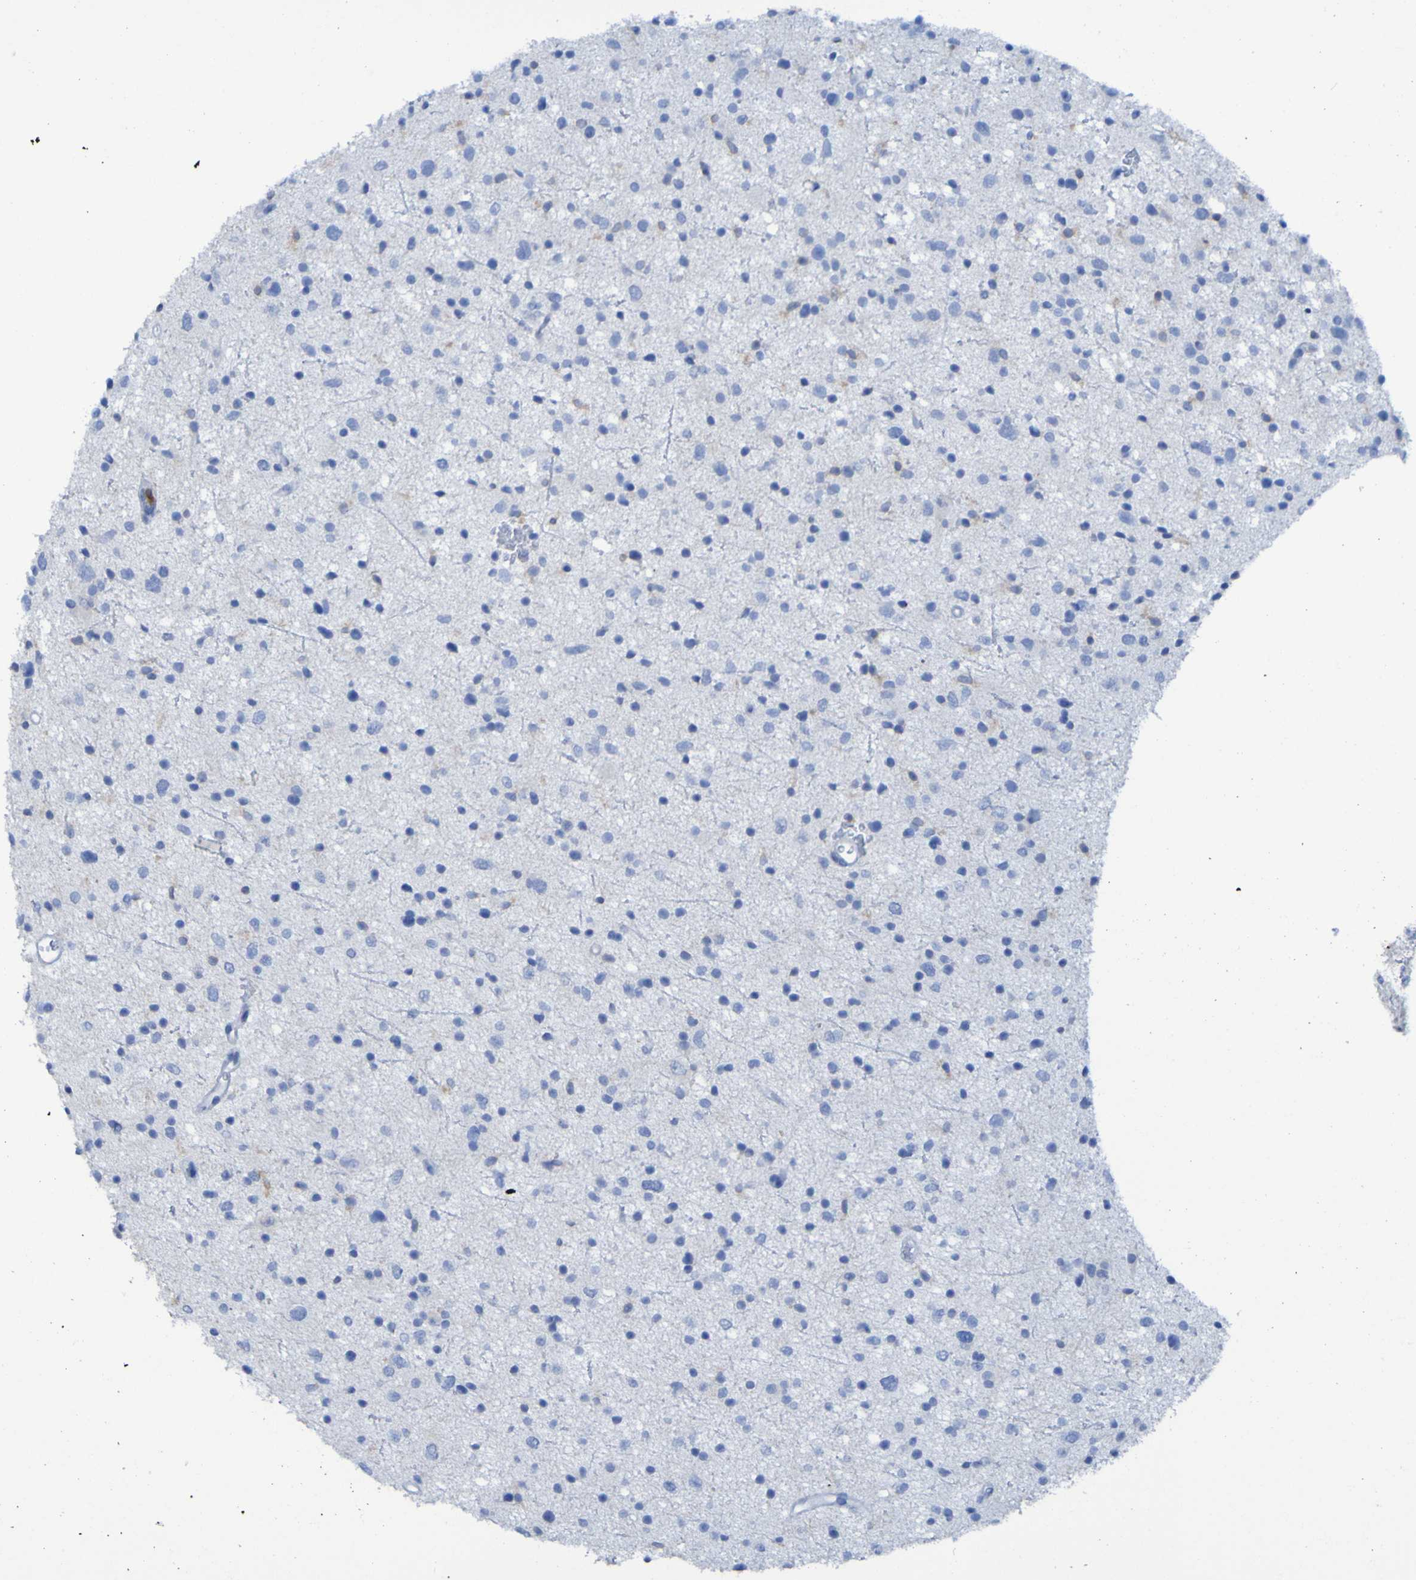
{"staining": {"intensity": "negative", "quantity": "none", "location": "none"}, "tissue": "glioma", "cell_type": "Tumor cells", "image_type": "cancer", "snomed": [{"axis": "morphology", "description": "Glioma, malignant, Low grade"}, {"axis": "topography", "description": "Brain"}], "caption": "This is an immunohistochemistry (IHC) photomicrograph of glioma. There is no positivity in tumor cells.", "gene": "MPPE1", "patient": {"sex": "female", "age": 37}}